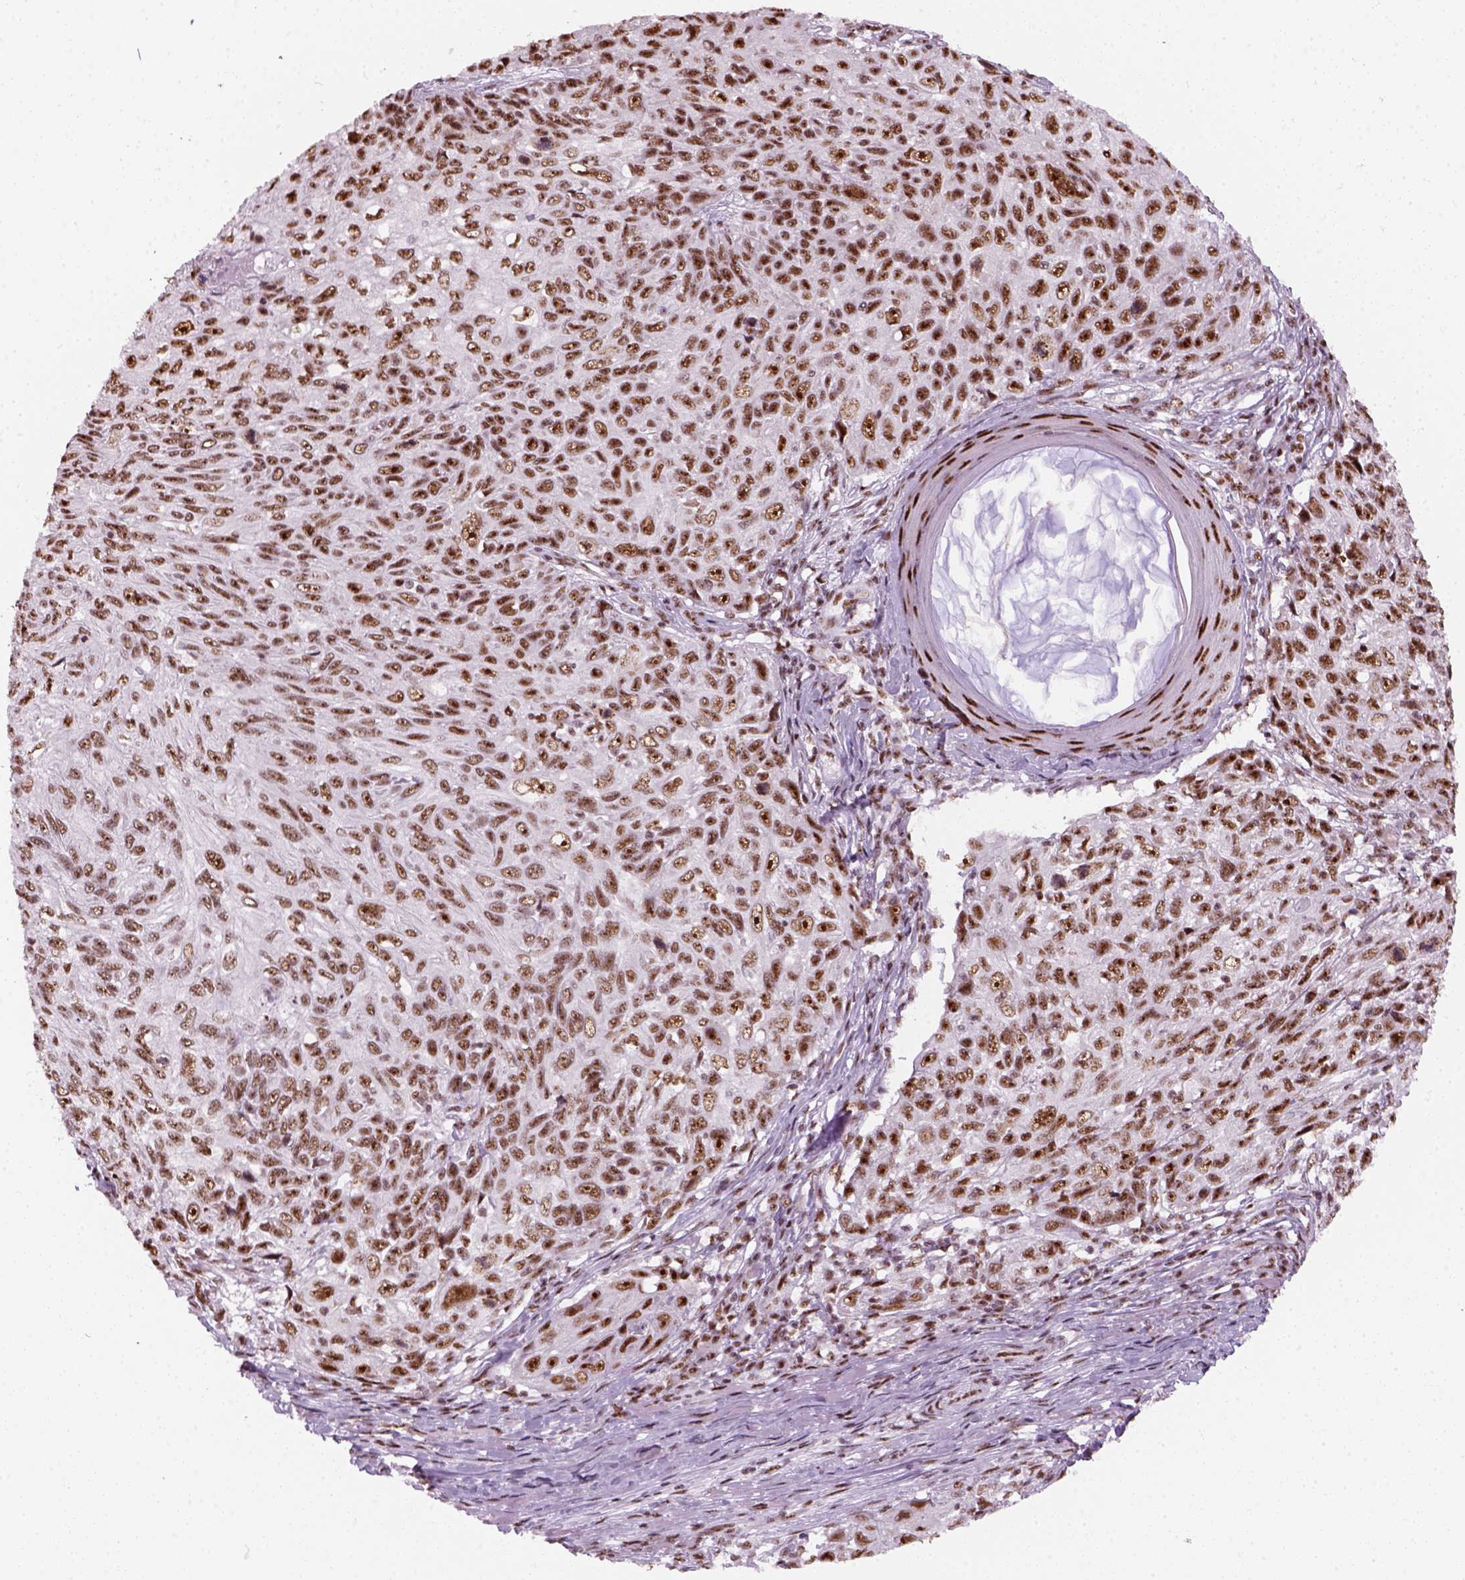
{"staining": {"intensity": "moderate", "quantity": ">75%", "location": "nuclear"}, "tissue": "skin cancer", "cell_type": "Tumor cells", "image_type": "cancer", "snomed": [{"axis": "morphology", "description": "Squamous cell carcinoma, NOS"}, {"axis": "topography", "description": "Skin"}], "caption": "Immunohistochemical staining of skin cancer displays moderate nuclear protein expression in about >75% of tumor cells.", "gene": "GTF2F1", "patient": {"sex": "male", "age": 92}}